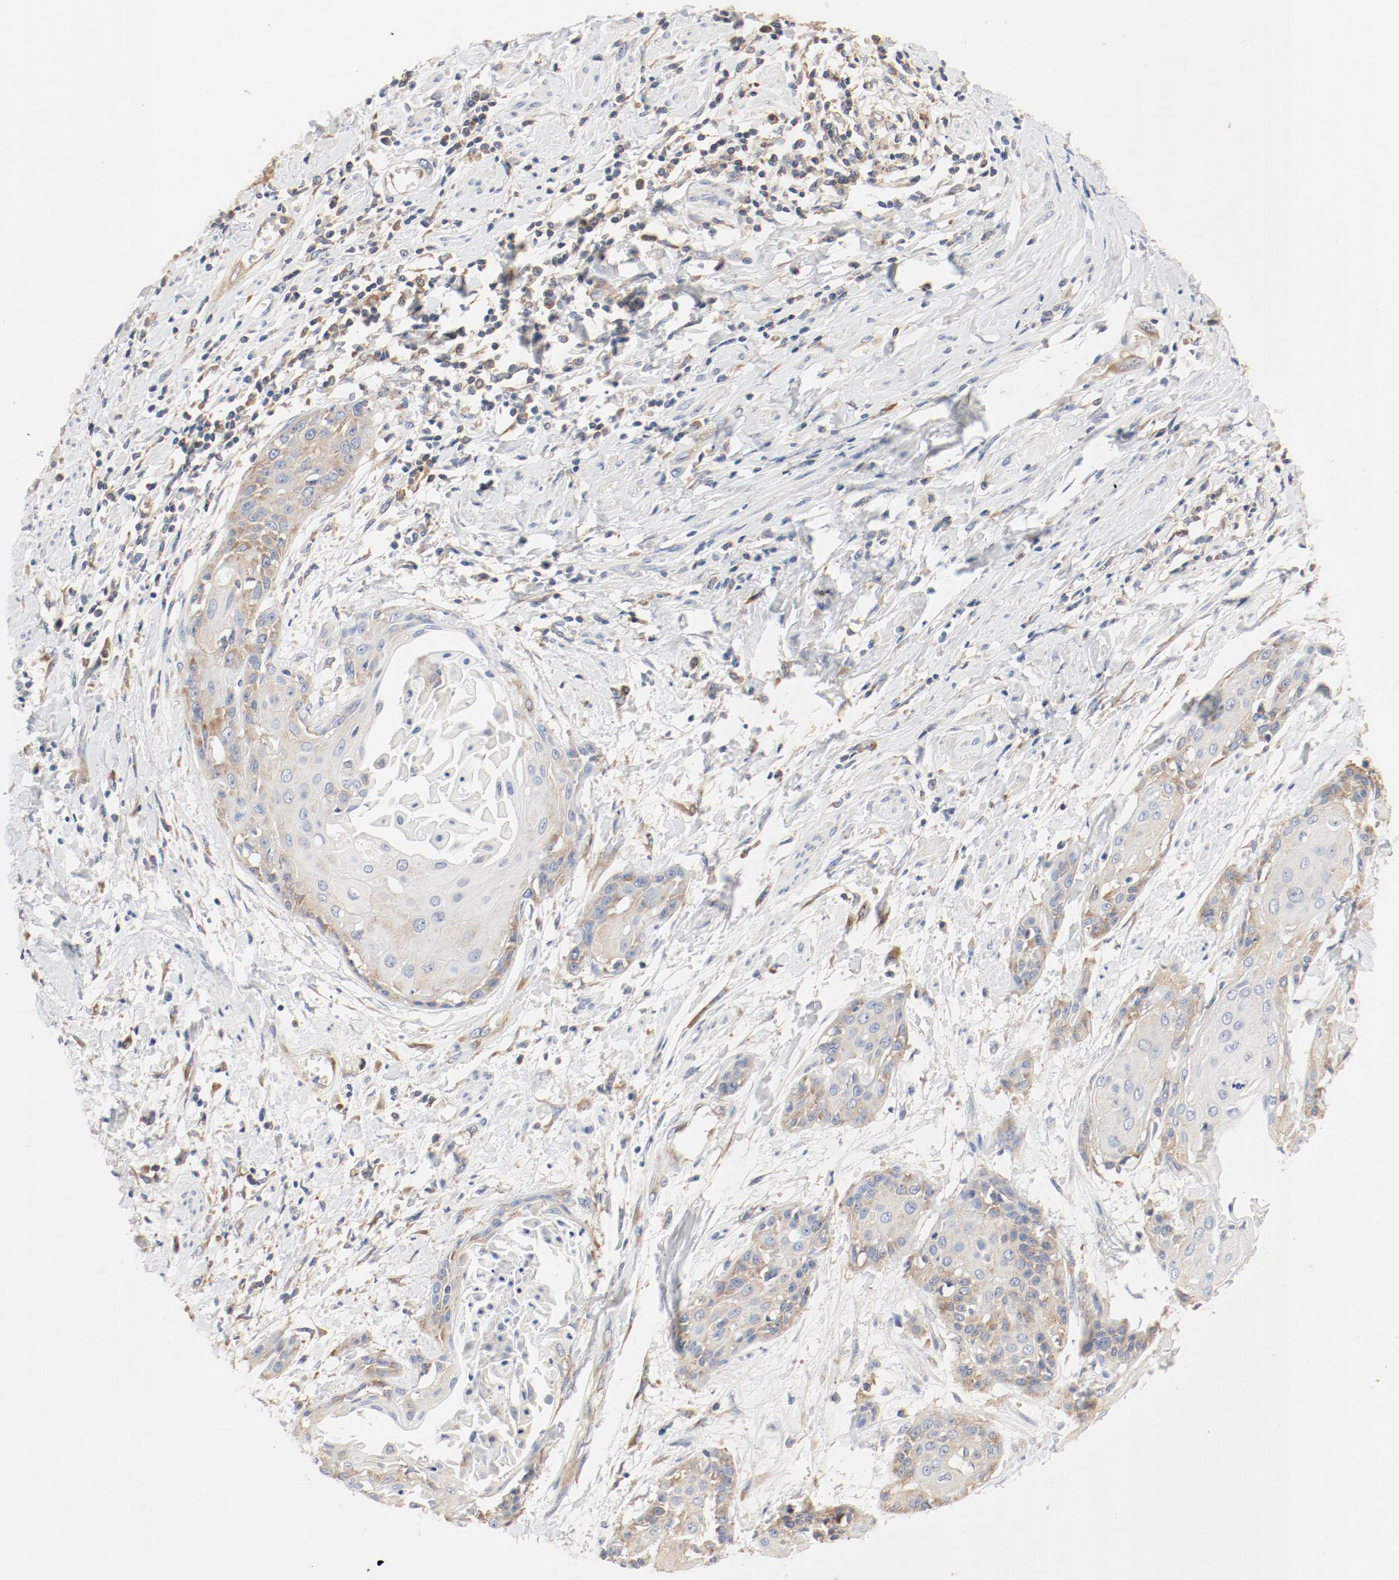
{"staining": {"intensity": "moderate", "quantity": ">75%", "location": "cytoplasmic/membranous"}, "tissue": "cervical cancer", "cell_type": "Tumor cells", "image_type": "cancer", "snomed": [{"axis": "morphology", "description": "Squamous cell carcinoma, NOS"}, {"axis": "topography", "description": "Cervix"}], "caption": "Protein staining of cervical cancer (squamous cell carcinoma) tissue displays moderate cytoplasmic/membranous staining in about >75% of tumor cells.", "gene": "RPS6", "patient": {"sex": "female", "age": 57}}